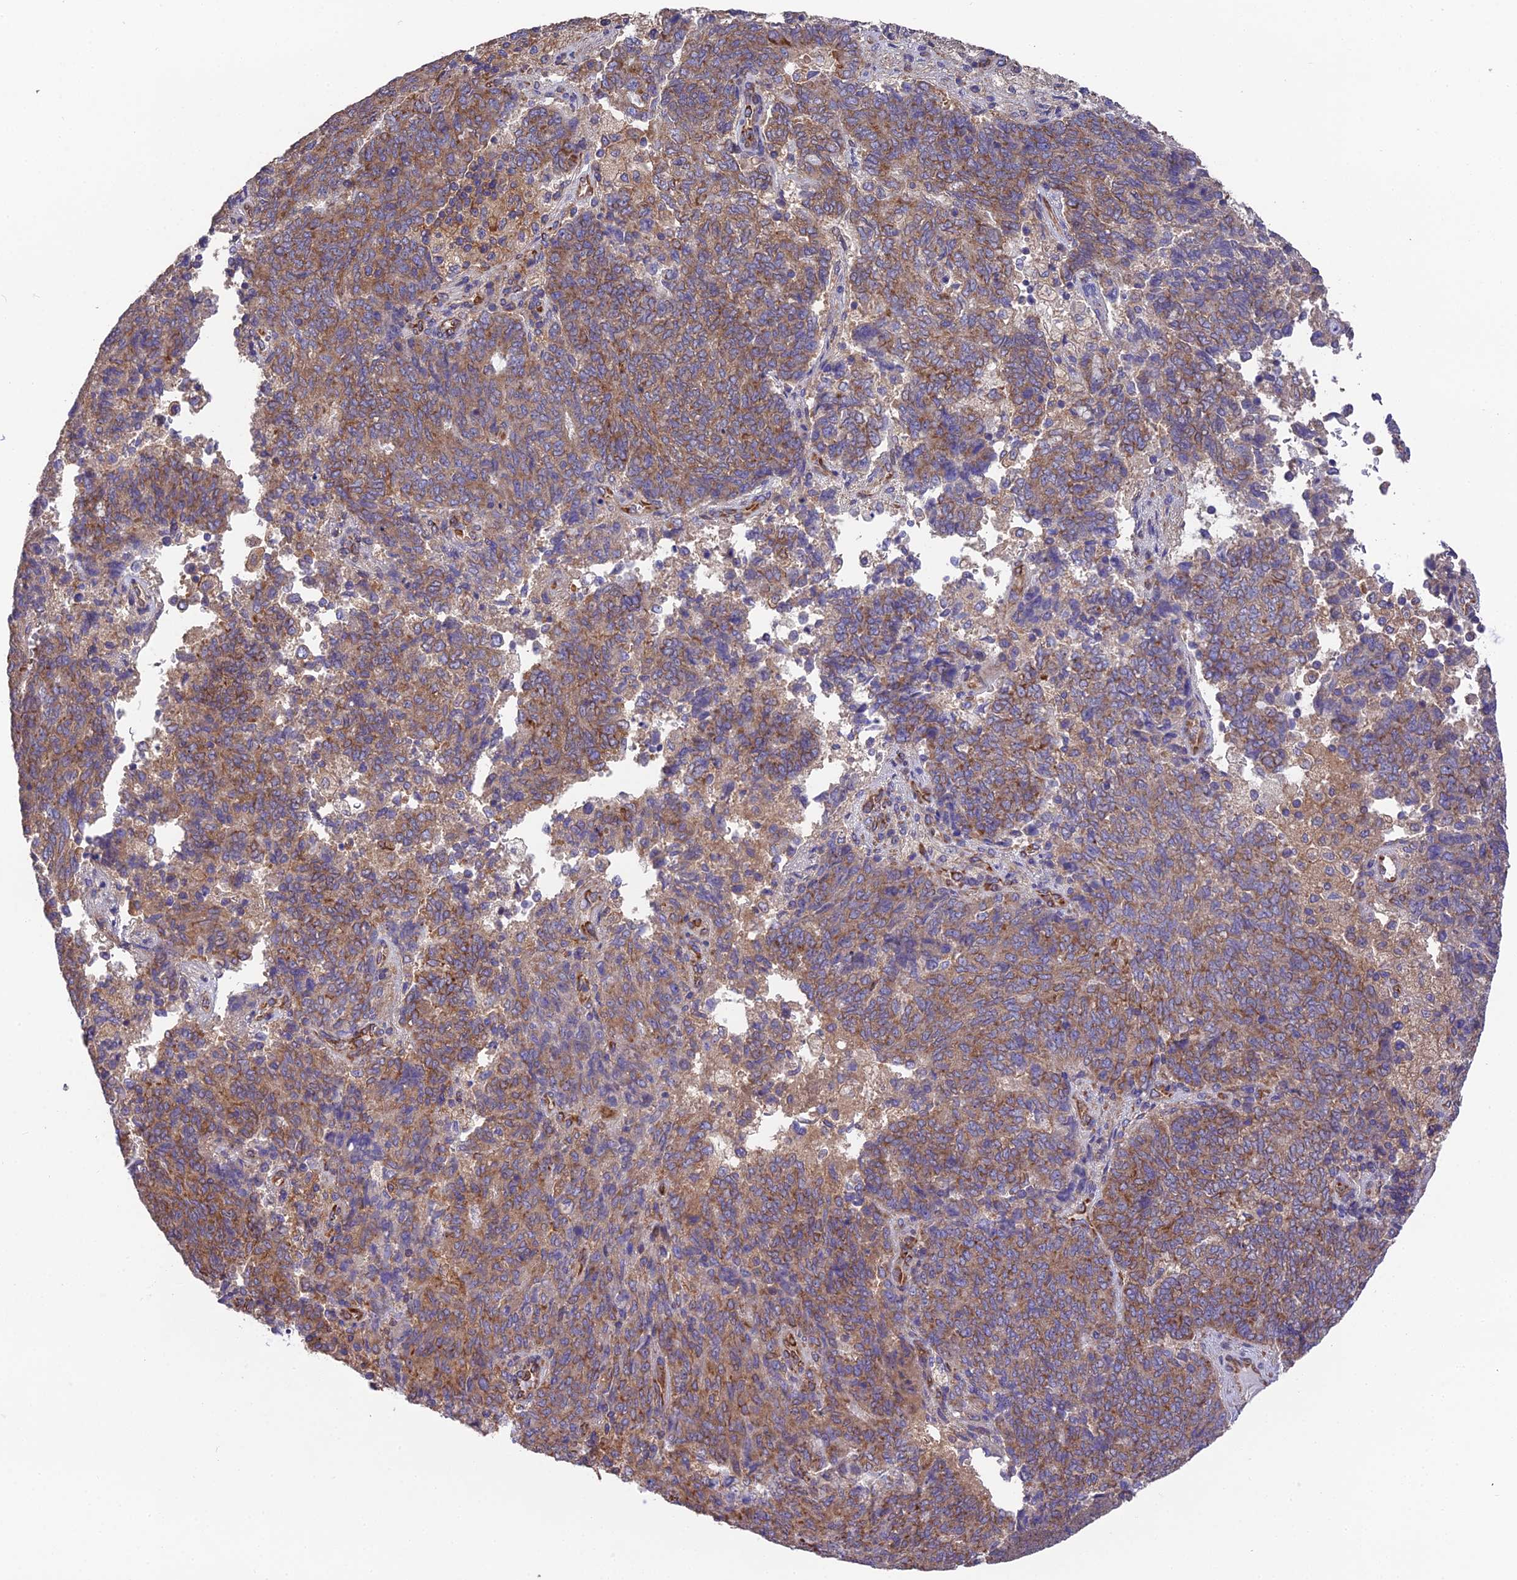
{"staining": {"intensity": "moderate", "quantity": ">75%", "location": "cytoplasmic/membranous"}, "tissue": "endometrial cancer", "cell_type": "Tumor cells", "image_type": "cancer", "snomed": [{"axis": "morphology", "description": "Adenocarcinoma, NOS"}, {"axis": "topography", "description": "Endometrium"}], "caption": "Protein staining of endometrial adenocarcinoma tissue reveals moderate cytoplasmic/membranous expression in about >75% of tumor cells.", "gene": "BLOC1S4", "patient": {"sex": "female", "age": 80}}